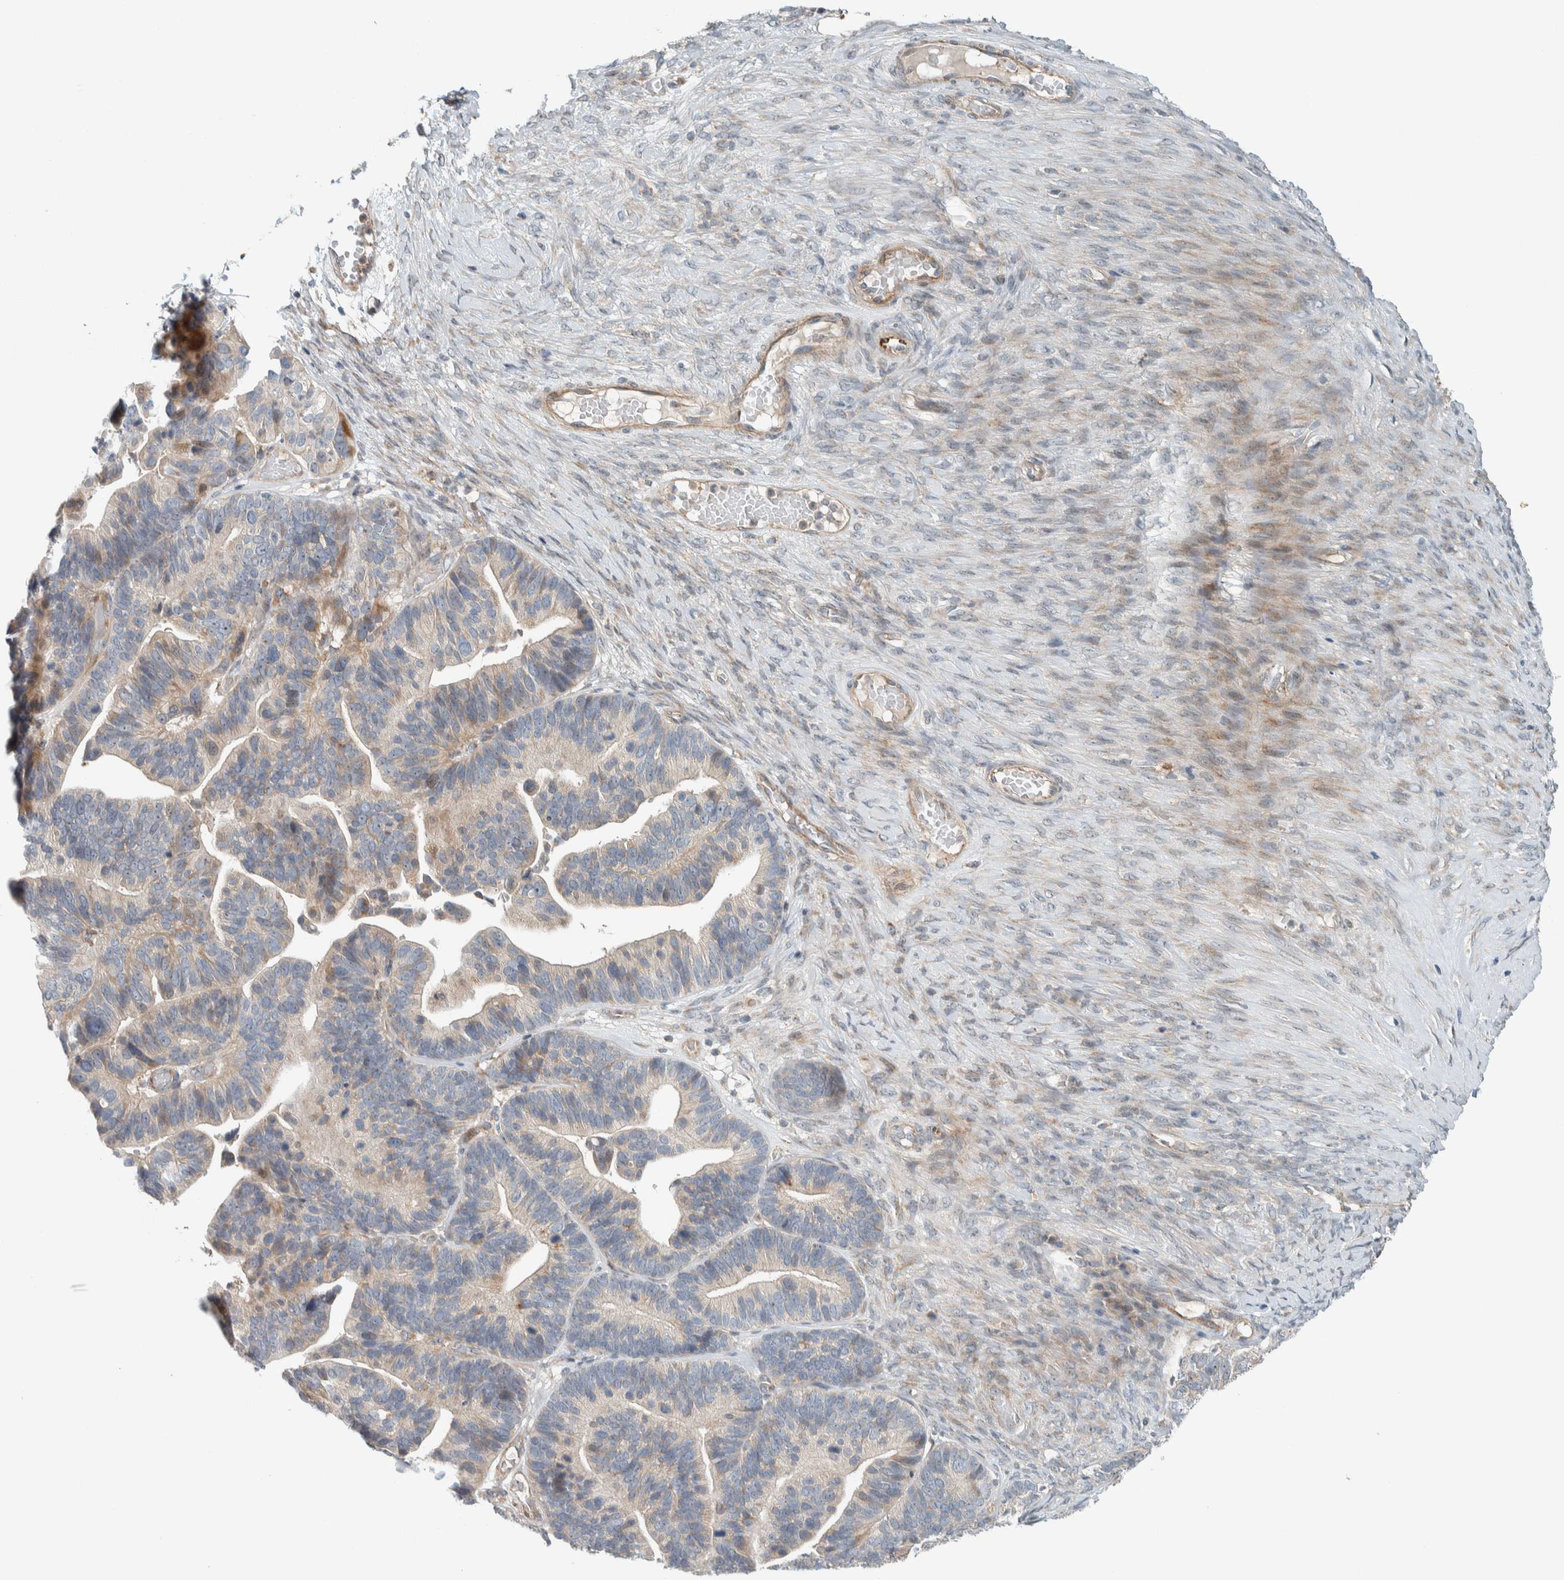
{"staining": {"intensity": "weak", "quantity": "<25%", "location": "cytoplasmic/membranous"}, "tissue": "ovarian cancer", "cell_type": "Tumor cells", "image_type": "cancer", "snomed": [{"axis": "morphology", "description": "Cystadenocarcinoma, serous, NOS"}, {"axis": "topography", "description": "Ovary"}], "caption": "Tumor cells show no significant protein staining in serous cystadenocarcinoma (ovarian).", "gene": "SLFN12L", "patient": {"sex": "female", "age": 56}}